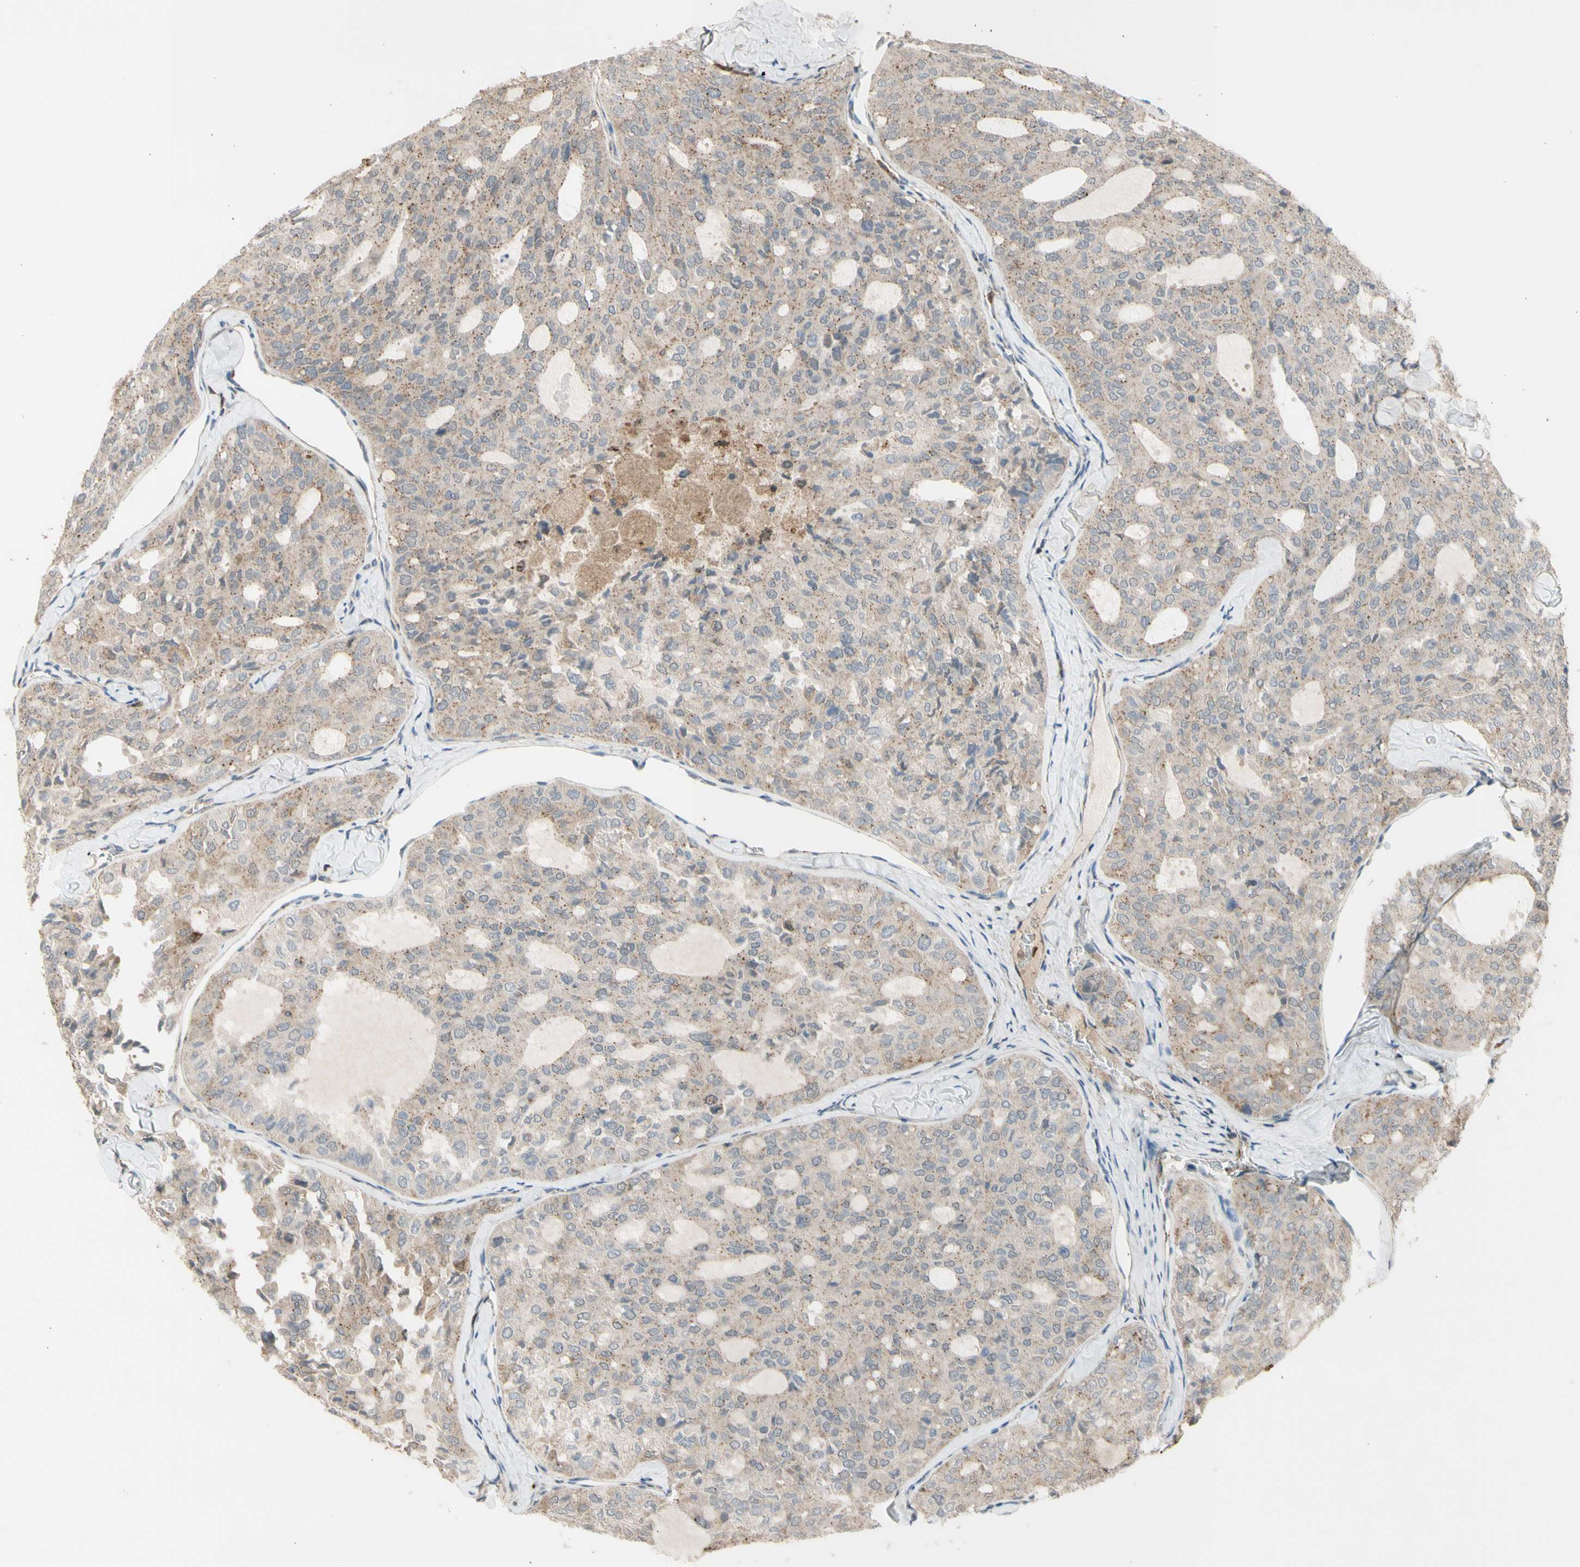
{"staining": {"intensity": "weak", "quantity": "25%-75%", "location": "cytoplasmic/membranous"}, "tissue": "thyroid cancer", "cell_type": "Tumor cells", "image_type": "cancer", "snomed": [{"axis": "morphology", "description": "Follicular adenoma carcinoma, NOS"}, {"axis": "topography", "description": "Thyroid gland"}], "caption": "IHC (DAB (3,3'-diaminobenzidine)) staining of thyroid follicular adenoma carcinoma exhibits weak cytoplasmic/membranous protein expression in approximately 25%-75% of tumor cells. (Brightfield microscopy of DAB IHC at high magnification).", "gene": "GALNT5", "patient": {"sex": "male", "age": 75}}